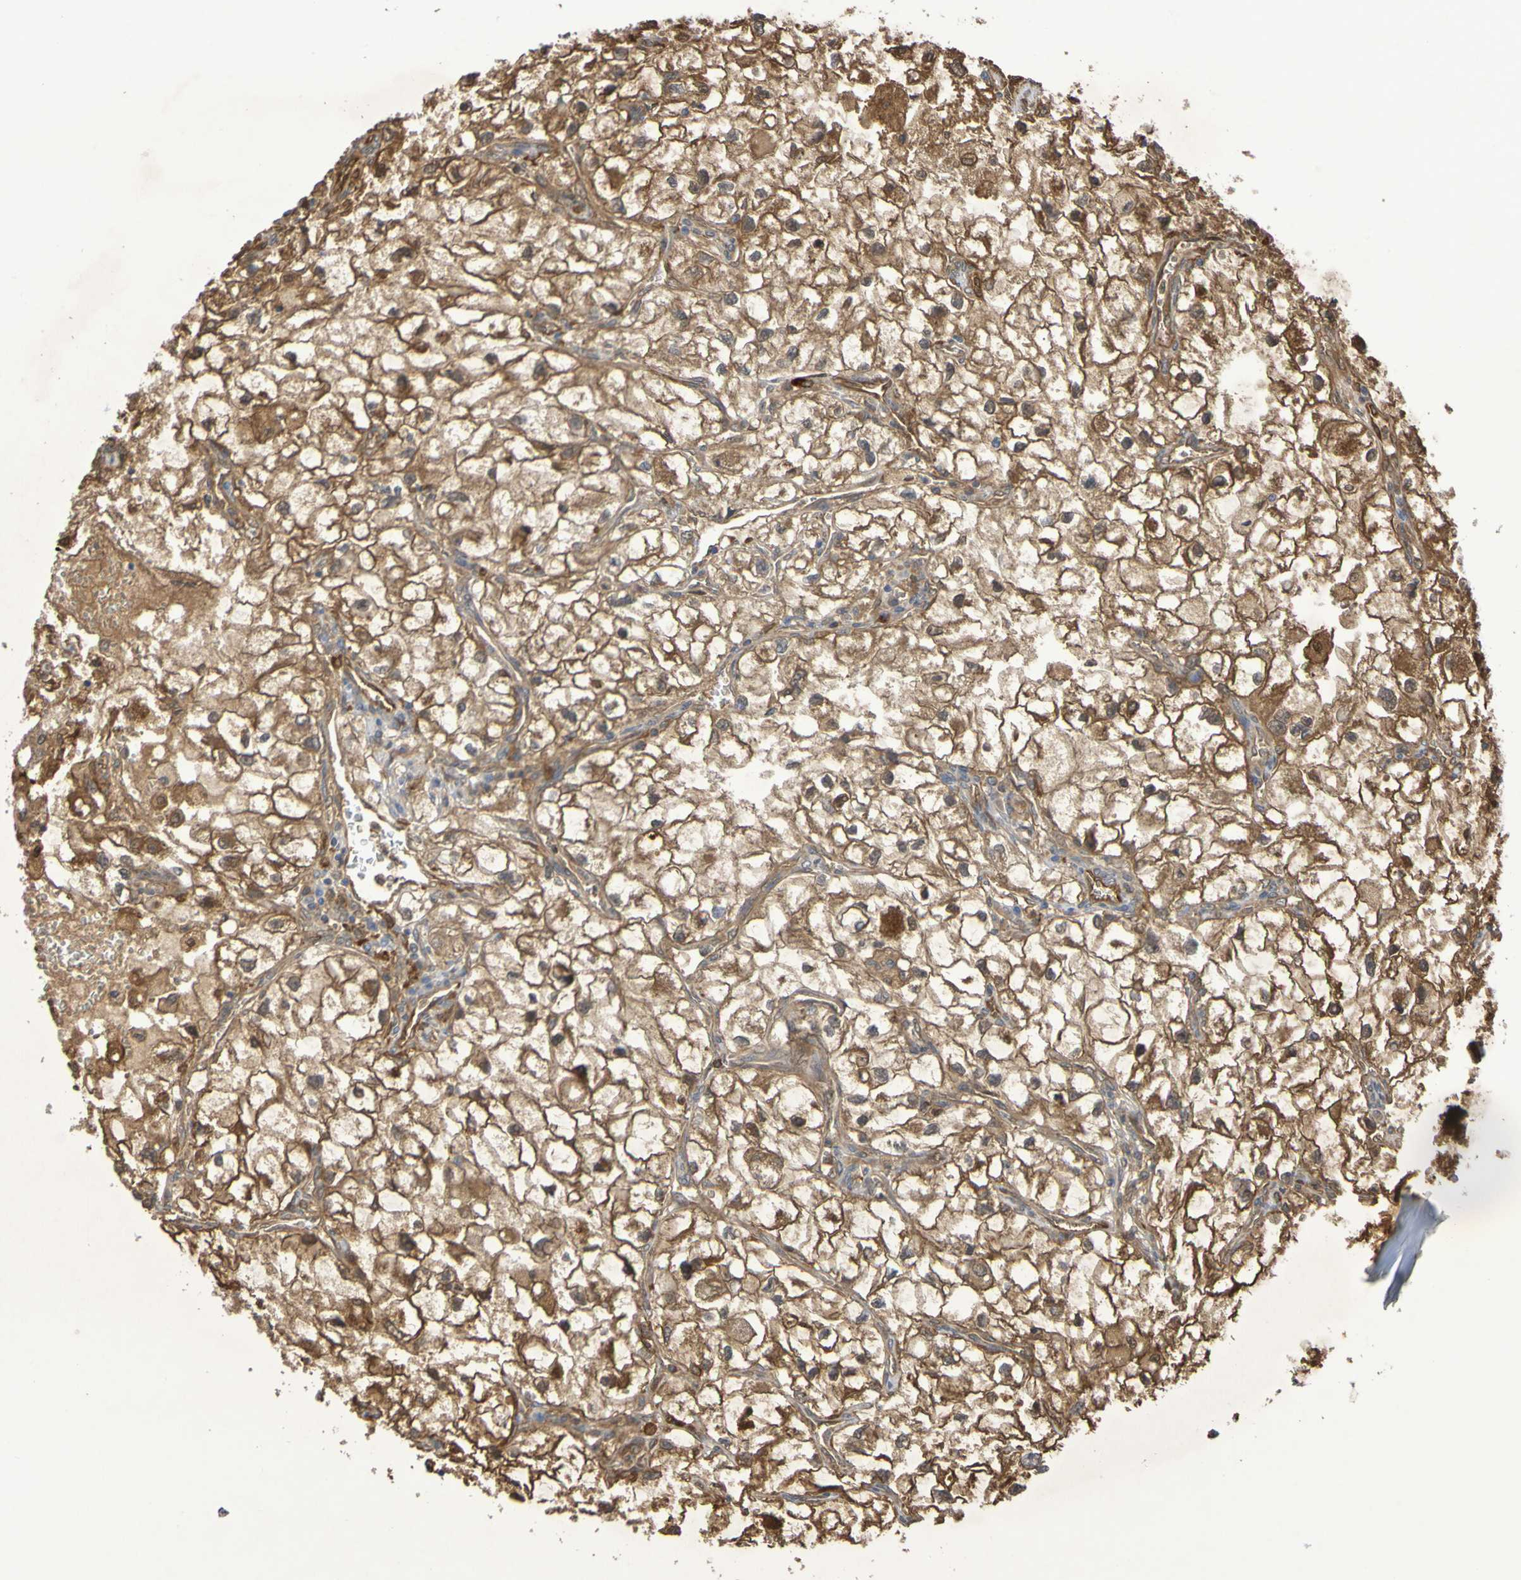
{"staining": {"intensity": "moderate", "quantity": ">75%", "location": "cytoplasmic/membranous"}, "tissue": "renal cancer", "cell_type": "Tumor cells", "image_type": "cancer", "snomed": [{"axis": "morphology", "description": "Adenocarcinoma, NOS"}, {"axis": "topography", "description": "Kidney"}], "caption": "Immunohistochemical staining of renal cancer (adenocarcinoma) shows moderate cytoplasmic/membranous protein positivity in approximately >75% of tumor cells.", "gene": "SERPINB6", "patient": {"sex": "female", "age": 70}}